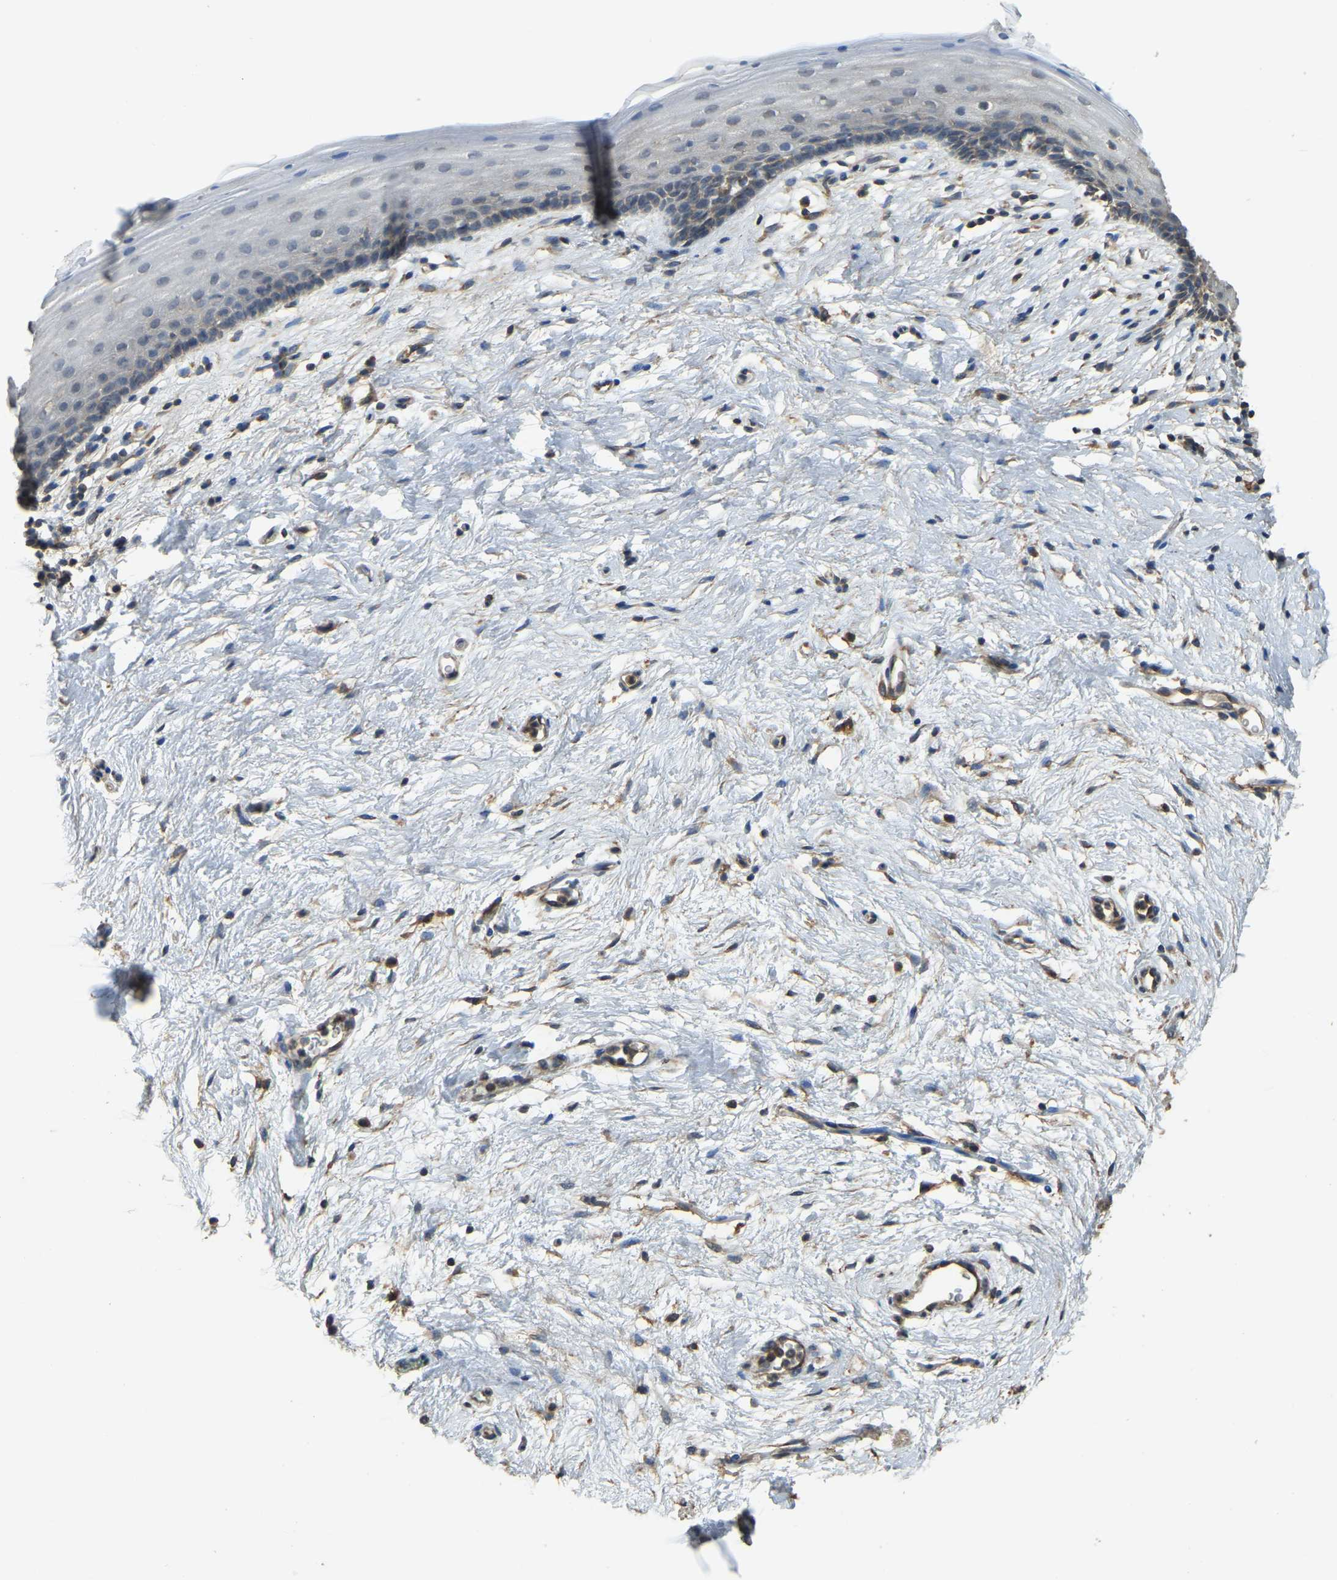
{"staining": {"intensity": "moderate", "quantity": "<25%", "location": "cytoplasmic/membranous"}, "tissue": "vagina", "cell_type": "Squamous epithelial cells", "image_type": "normal", "snomed": [{"axis": "morphology", "description": "Normal tissue, NOS"}, {"axis": "topography", "description": "Vagina"}], "caption": "About <25% of squamous epithelial cells in benign human vagina display moderate cytoplasmic/membranous protein positivity as visualized by brown immunohistochemical staining.", "gene": "GNG2", "patient": {"sex": "female", "age": 44}}